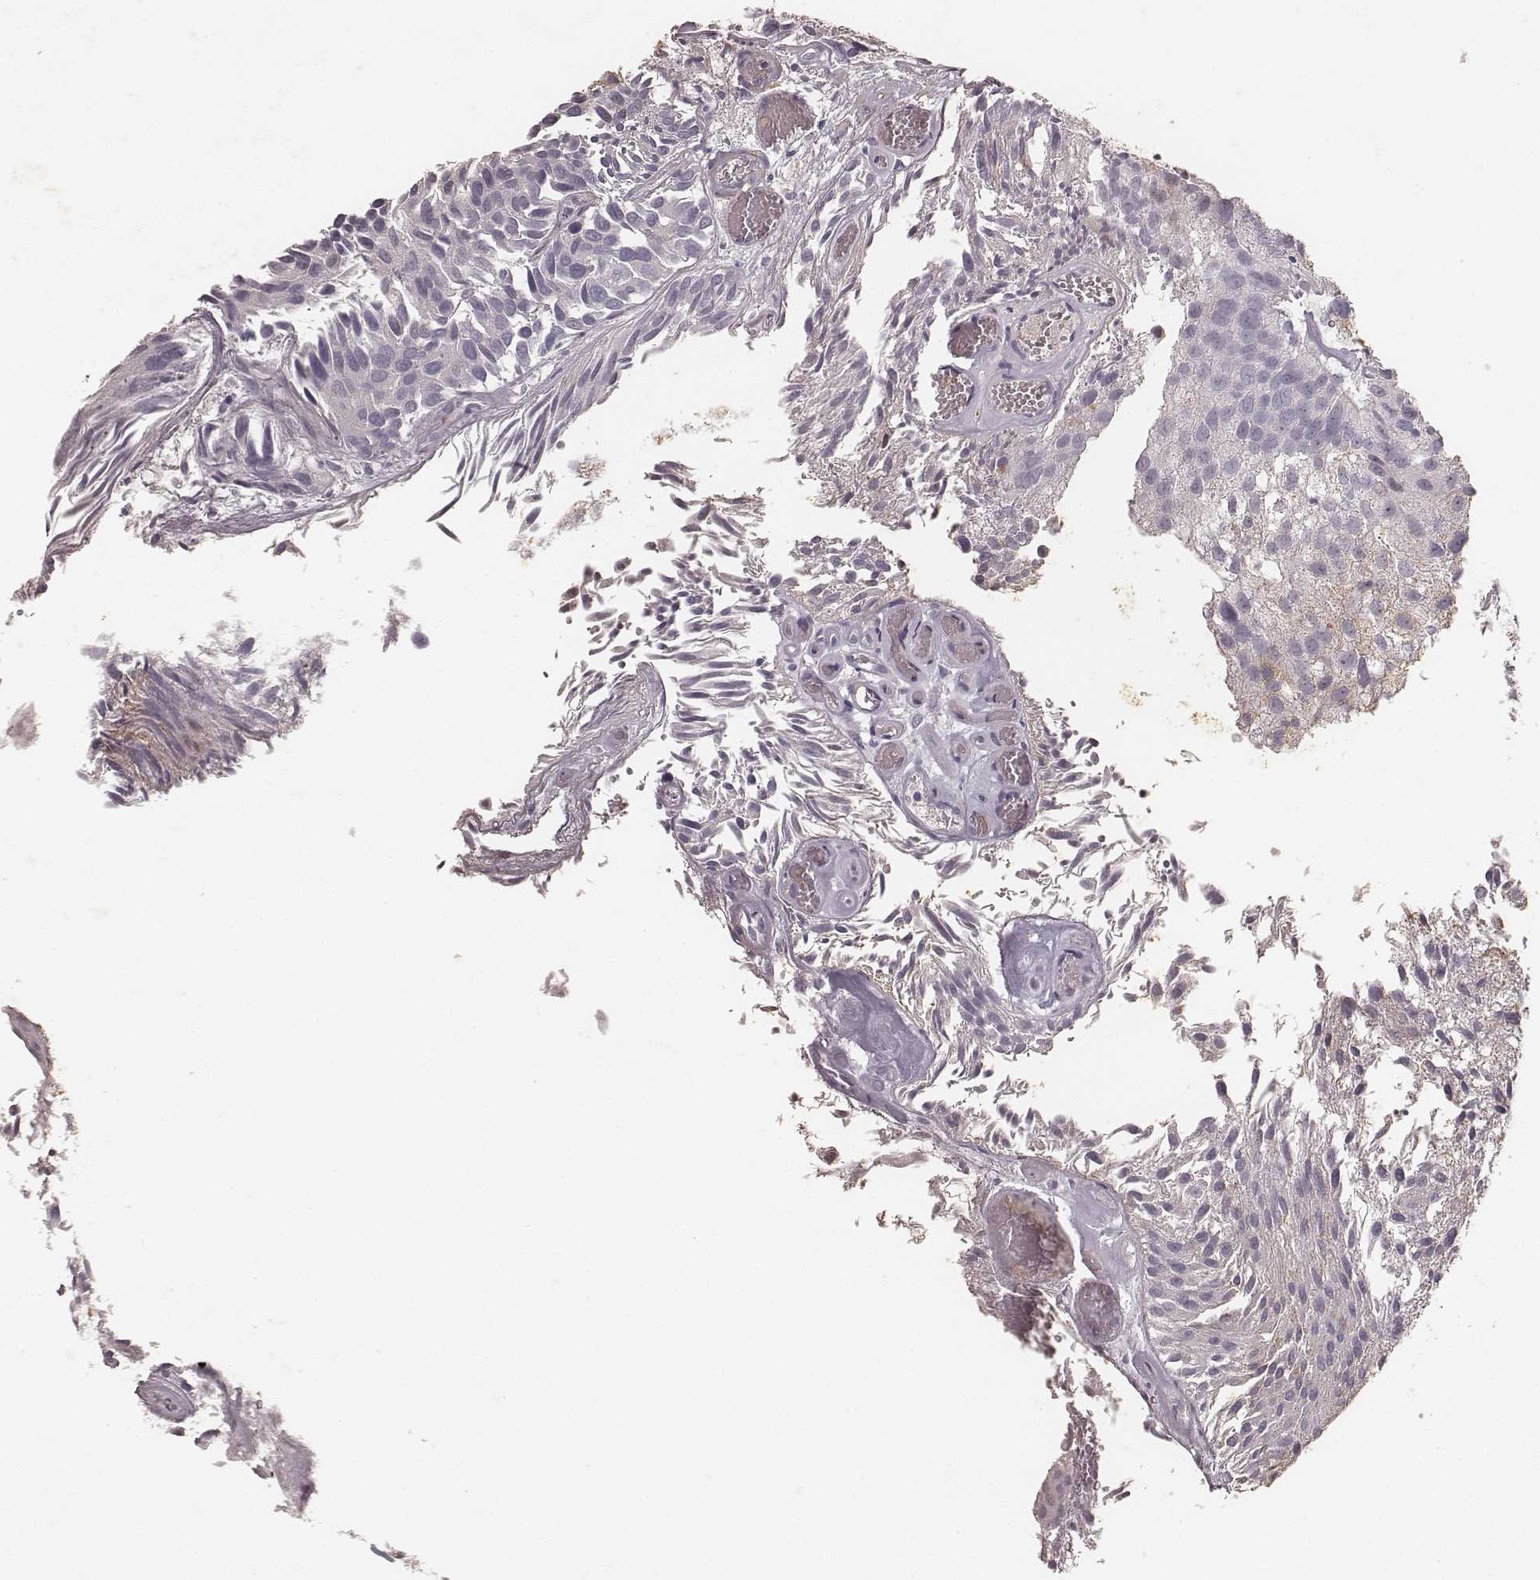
{"staining": {"intensity": "negative", "quantity": "none", "location": "none"}, "tissue": "urothelial cancer", "cell_type": "Tumor cells", "image_type": "cancer", "snomed": [{"axis": "morphology", "description": "Urothelial carcinoma, Low grade"}, {"axis": "topography", "description": "Urinary bladder"}], "caption": "Immunohistochemistry (IHC) micrograph of neoplastic tissue: urothelial cancer stained with DAB reveals no significant protein expression in tumor cells. (DAB immunohistochemistry with hematoxylin counter stain).", "gene": "MADCAM1", "patient": {"sex": "female", "age": 87}}